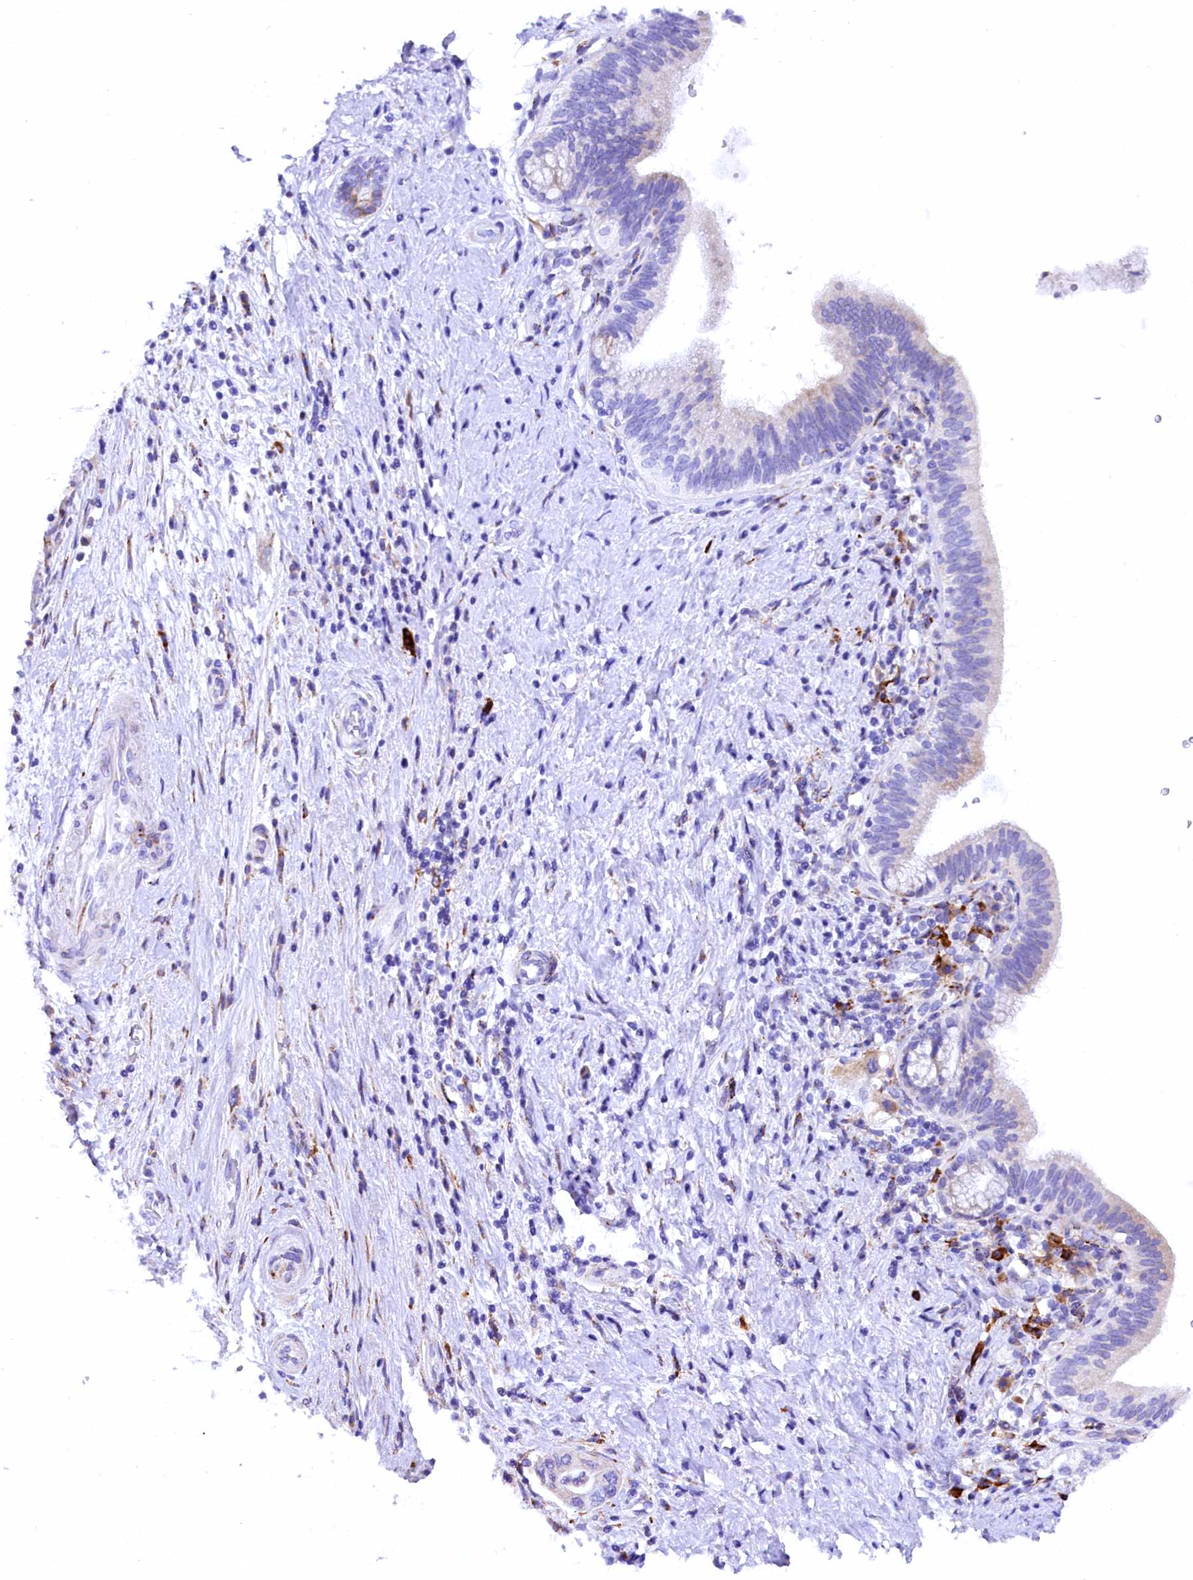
{"staining": {"intensity": "negative", "quantity": "none", "location": "none"}, "tissue": "pancreatic cancer", "cell_type": "Tumor cells", "image_type": "cancer", "snomed": [{"axis": "morphology", "description": "Adenocarcinoma, NOS"}, {"axis": "topography", "description": "Pancreas"}], "caption": "The IHC image has no significant expression in tumor cells of pancreatic adenocarcinoma tissue.", "gene": "CMTR2", "patient": {"sex": "female", "age": 73}}